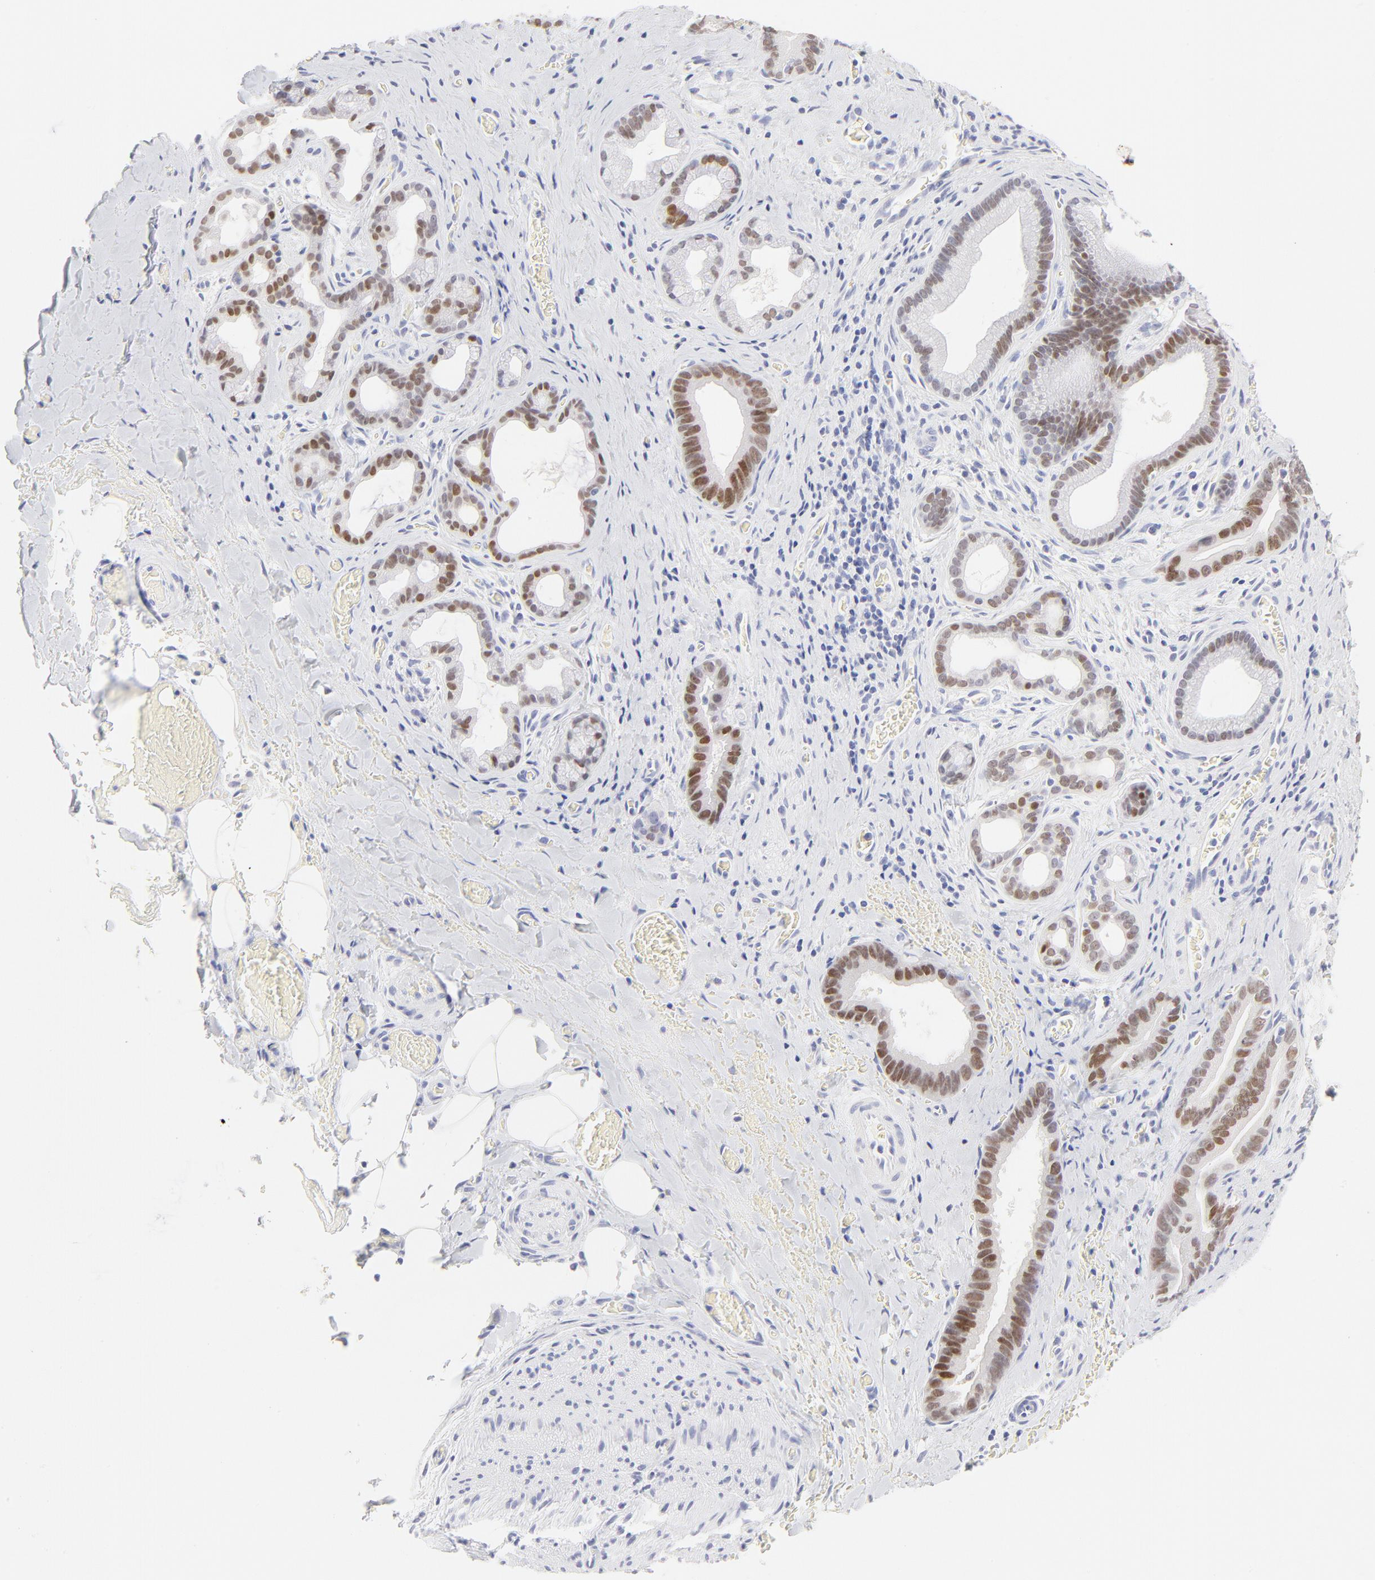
{"staining": {"intensity": "strong", "quantity": ">75%", "location": "nuclear"}, "tissue": "liver cancer", "cell_type": "Tumor cells", "image_type": "cancer", "snomed": [{"axis": "morphology", "description": "Cholangiocarcinoma"}, {"axis": "topography", "description": "Liver"}], "caption": "Protein analysis of cholangiocarcinoma (liver) tissue displays strong nuclear staining in approximately >75% of tumor cells.", "gene": "ELF3", "patient": {"sex": "female", "age": 55}}